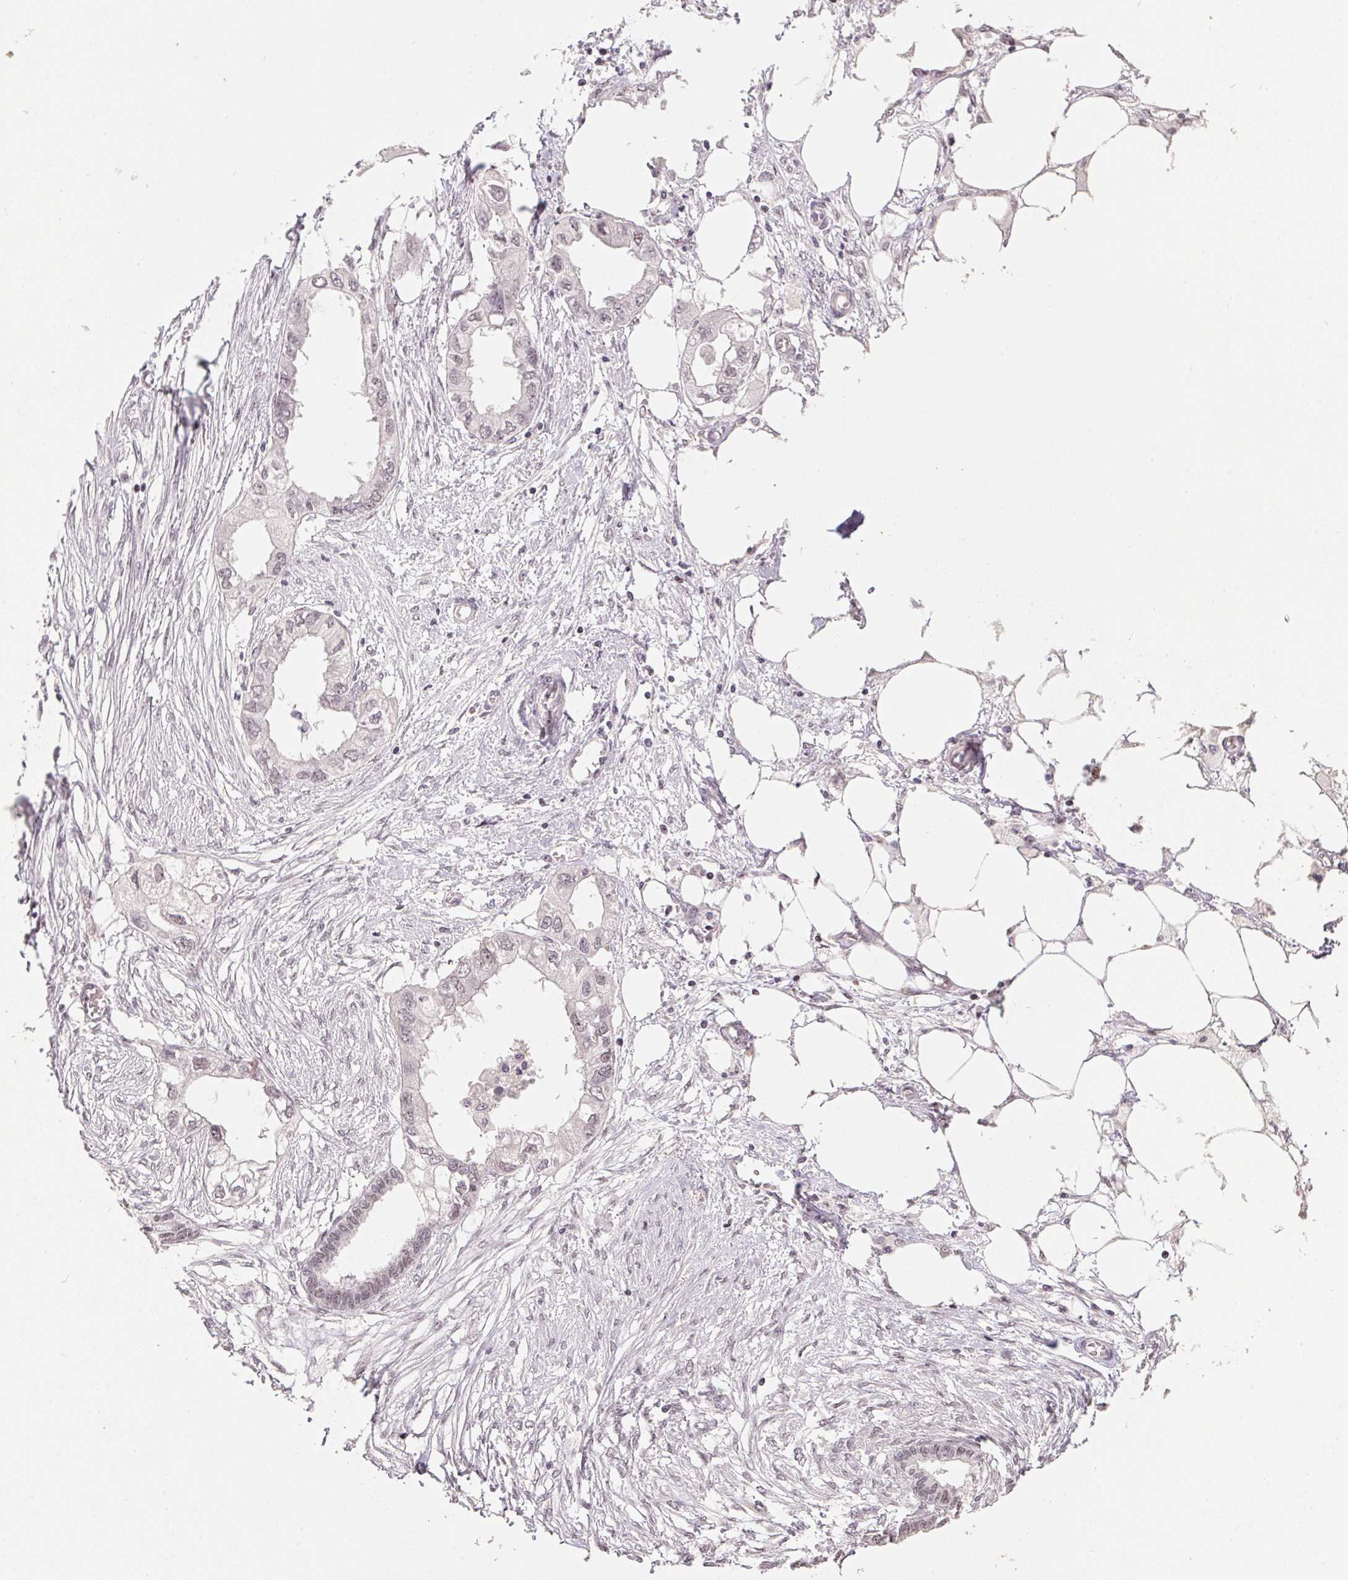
{"staining": {"intensity": "weak", "quantity": ">75%", "location": "nuclear"}, "tissue": "endometrial cancer", "cell_type": "Tumor cells", "image_type": "cancer", "snomed": [{"axis": "morphology", "description": "Adenocarcinoma, NOS"}, {"axis": "morphology", "description": "Adenocarcinoma, metastatic, NOS"}, {"axis": "topography", "description": "Adipose tissue"}, {"axis": "topography", "description": "Endometrium"}], "caption": "A brown stain highlights weak nuclear positivity of a protein in endometrial metastatic adenocarcinoma tumor cells. (DAB IHC, brown staining for protein, blue staining for nuclei).", "gene": "KDM4D", "patient": {"sex": "female", "age": 67}}